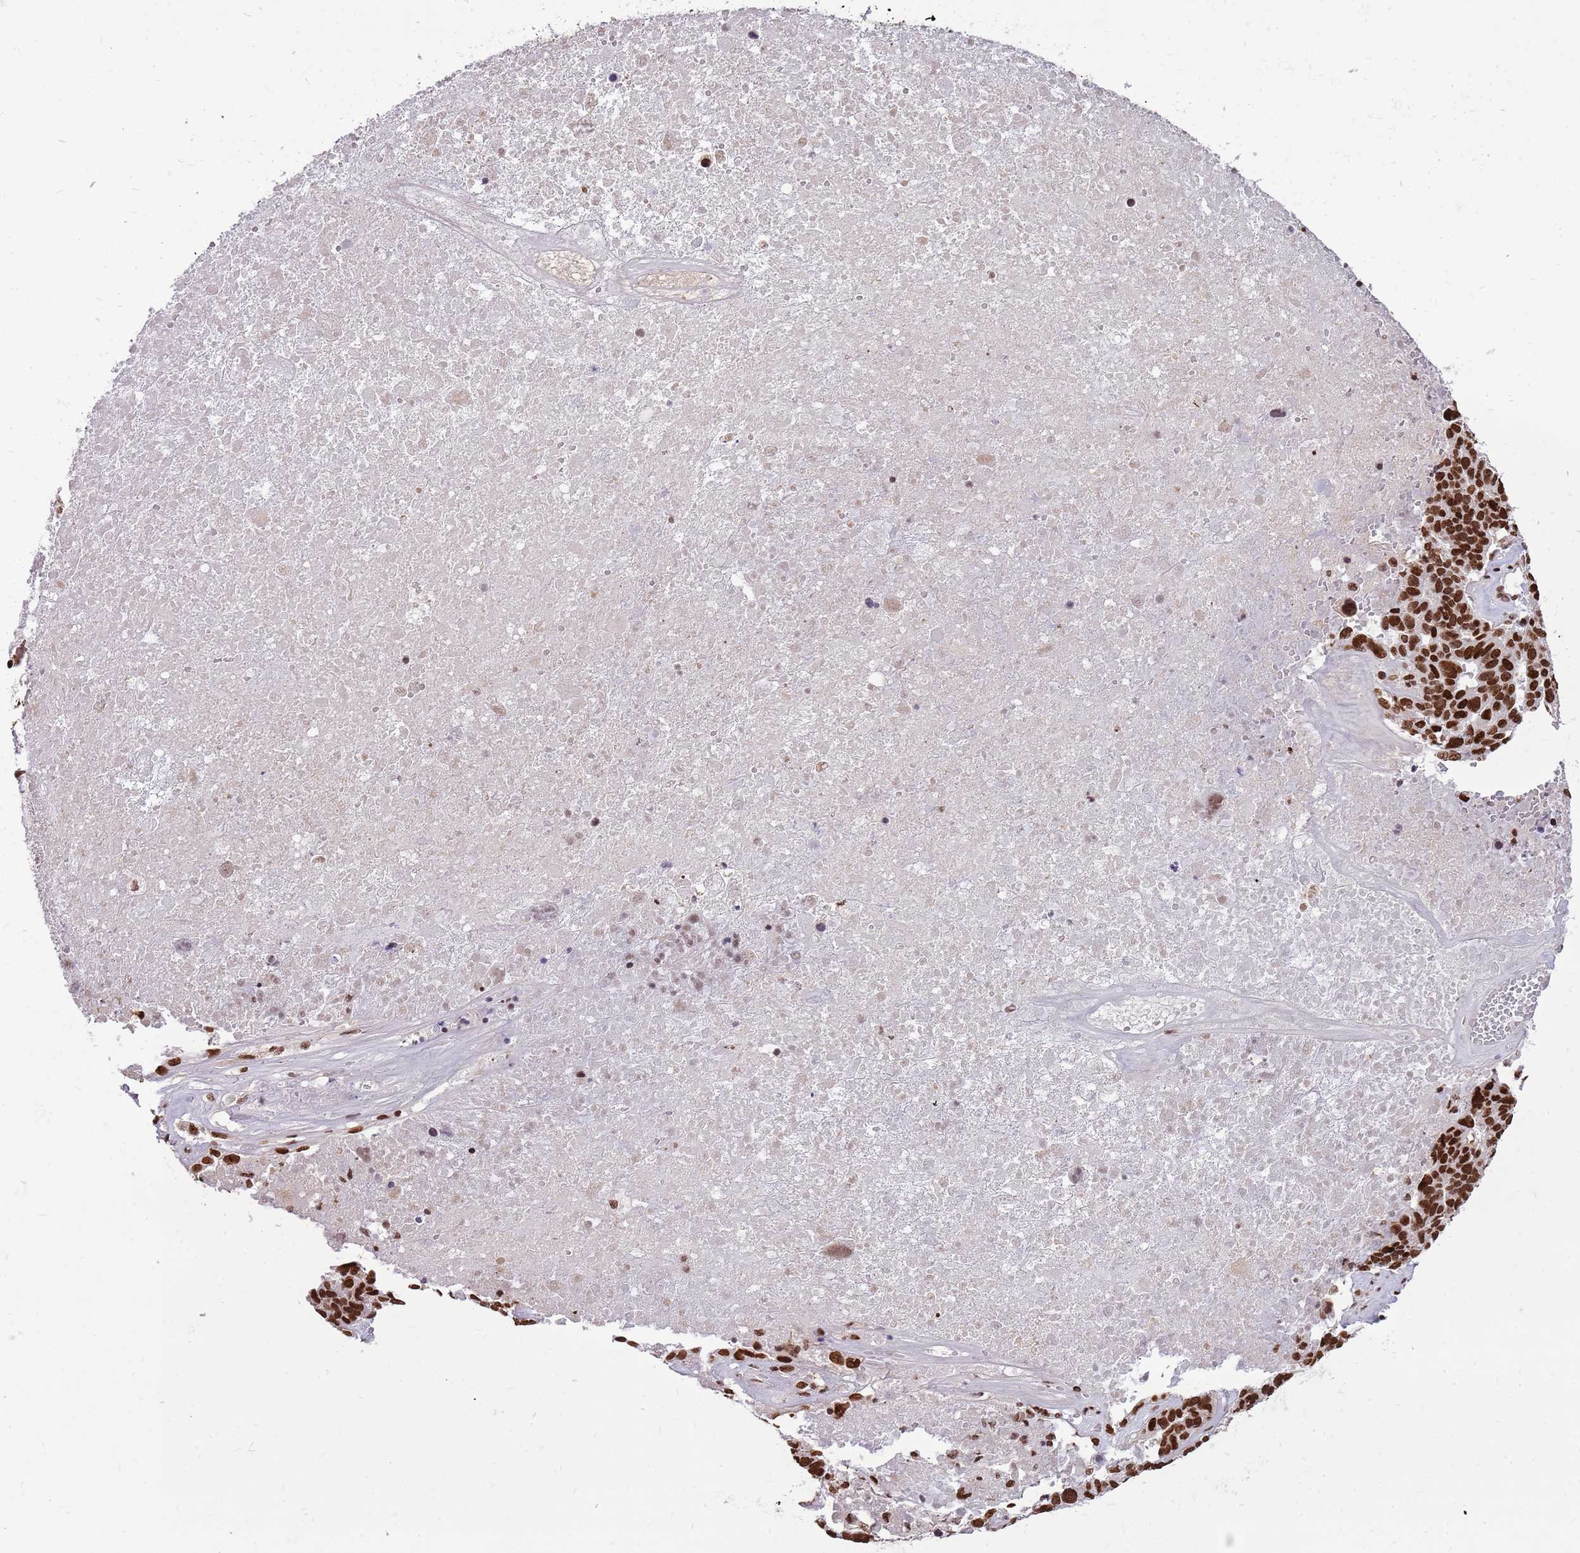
{"staining": {"intensity": "strong", "quantity": ">75%", "location": "nuclear"}, "tissue": "ovarian cancer", "cell_type": "Tumor cells", "image_type": "cancer", "snomed": [{"axis": "morphology", "description": "Cystadenocarcinoma, serous, NOS"}, {"axis": "topography", "description": "Ovary"}], "caption": "DAB immunohistochemical staining of human ovarian serous cystadenocarcinoma shows strong nuclear protein expression in about >75% of tumor cells. (IHC, brightfield microscopy, high magnification).", "gene": "WASHC4", "patient": {"sex": "female", "age": 59}}